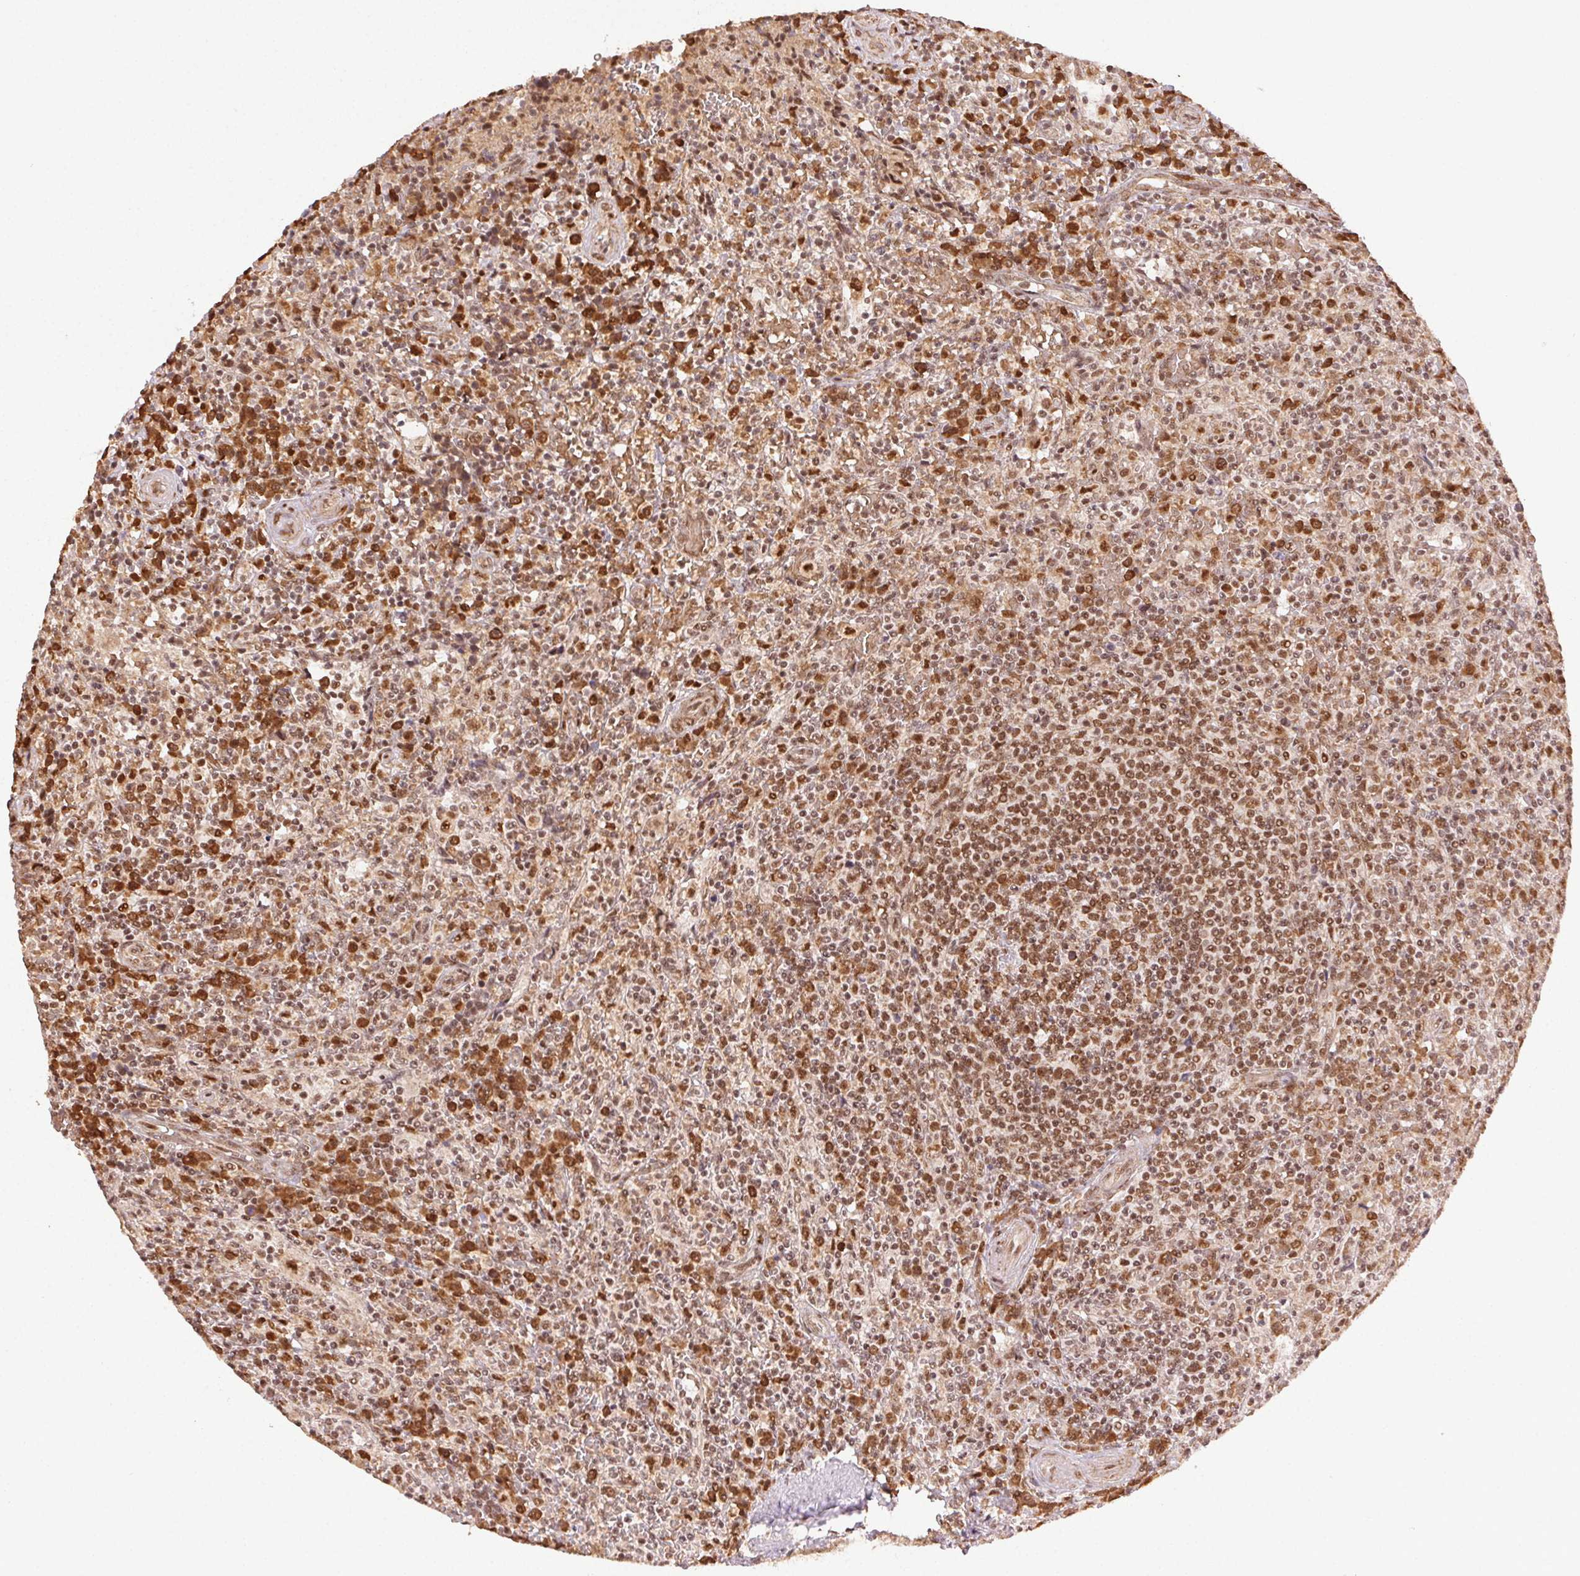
{"staining": {"intensity": "moderate", "quantity": ">75%", "location": "nuclear"}, "tissue": "lymphoma", "cell_type": "Tumor cells", "image_type": "cancer", "snomed": [{"axis": "morphology", "description": "Malignant lymphoma, non-Hodgkin's type, Low grade"}, {"axis": "topography", "description": "Spleen"}], "caption": "Immunohistochemical staining of human malignant lymphoma, non-Hodgkin's type (low-grade) exhibits moderate nuclear protein staining in about >75% of tumor cells.", "gene": "TREML4", "patient": {"sex": "male", "age": 62}}